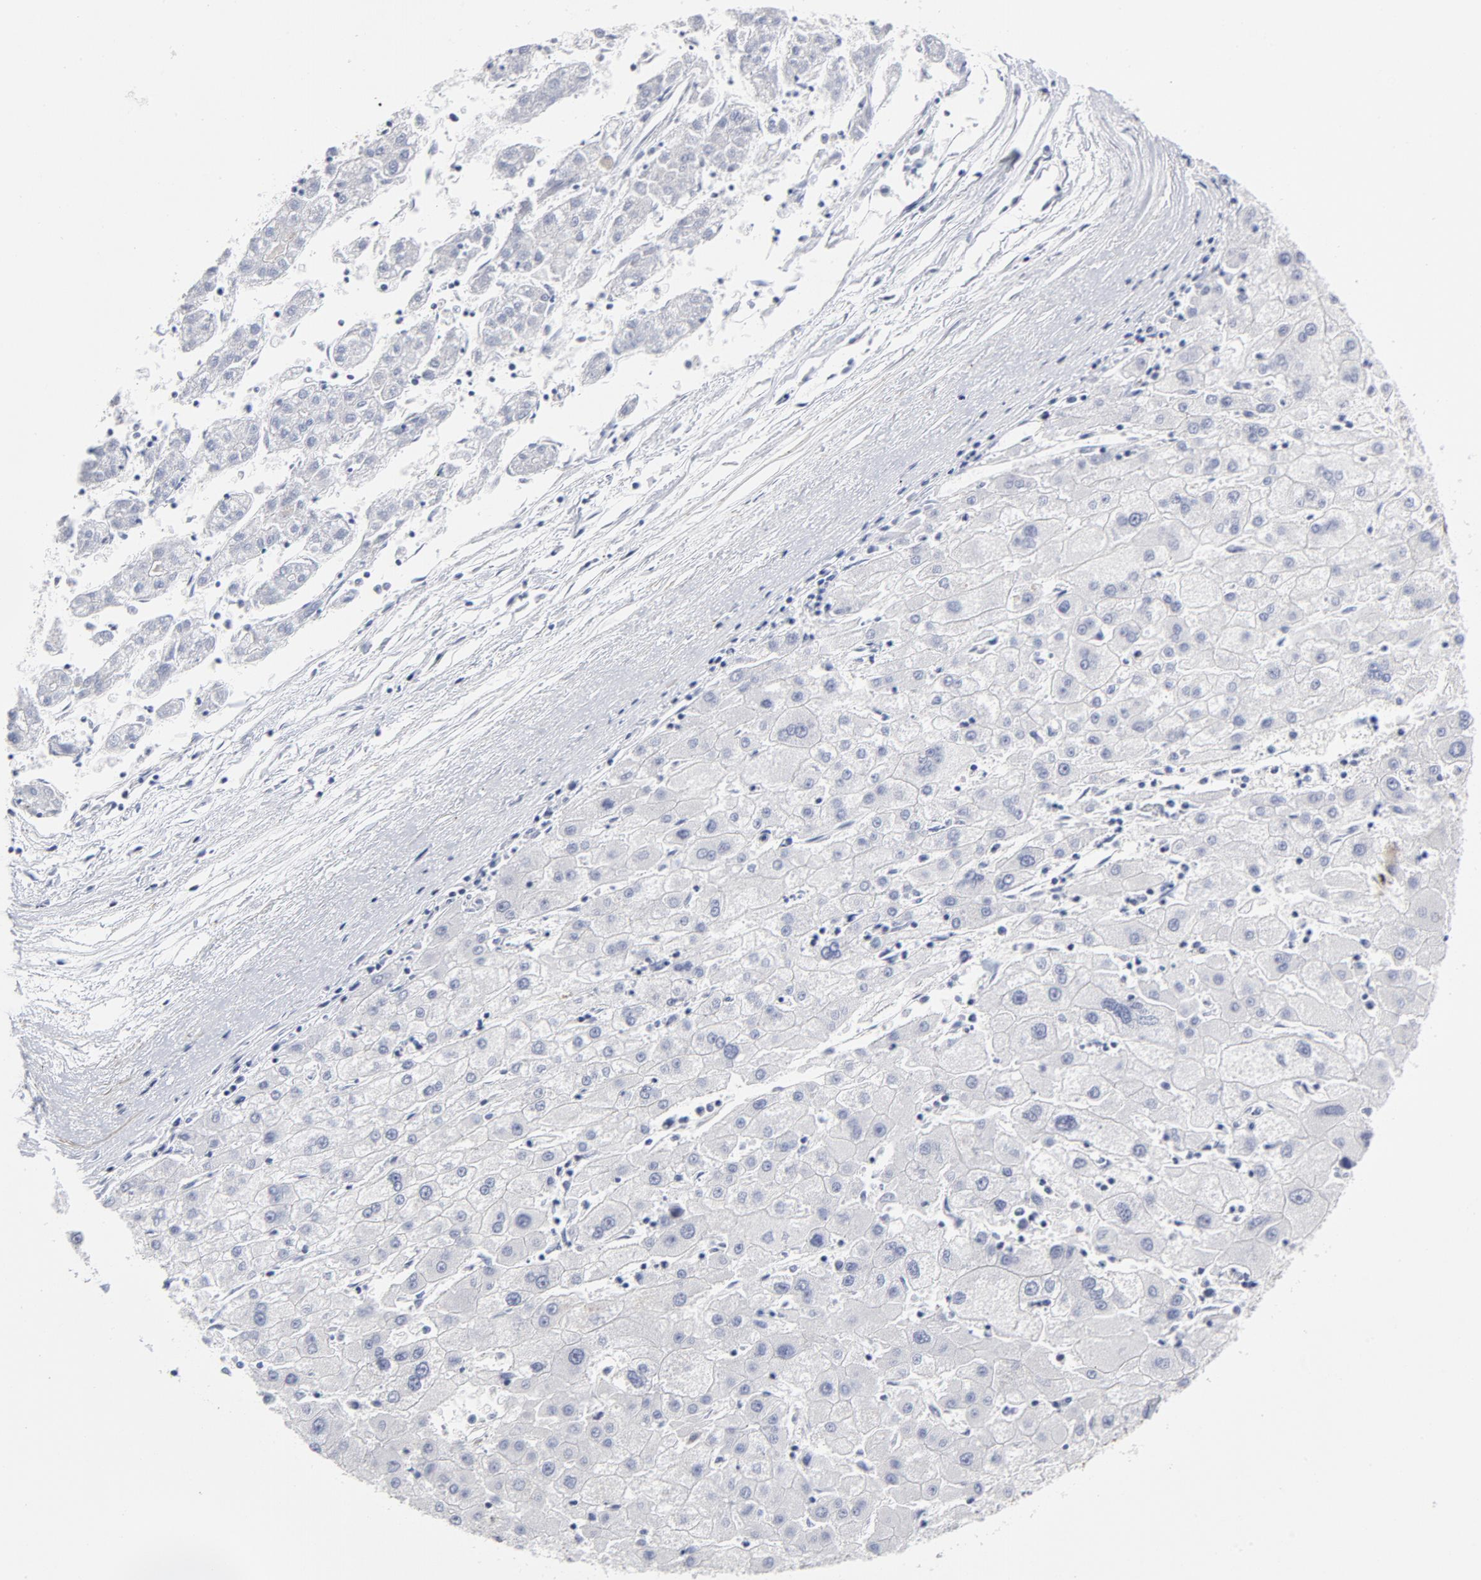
{"staining": {"intensity": "negative", "quantity": "none", "location": "none"}, "tissue": "liver cancer", "cell_type": "Tumor cells", "image_type": "cancer", "snomed": [{"axis": "morphology", "description": "Carcinoma, Hepatocellular, NOS"}, {"axis": "topography", "description": "Liver"}], "caption": "There is no significant positivity in tumor cells of liver cancer (hepatocellular carcinoma).", "gene": "CTCF", "patient": {"sex": "male", "age": 72}}